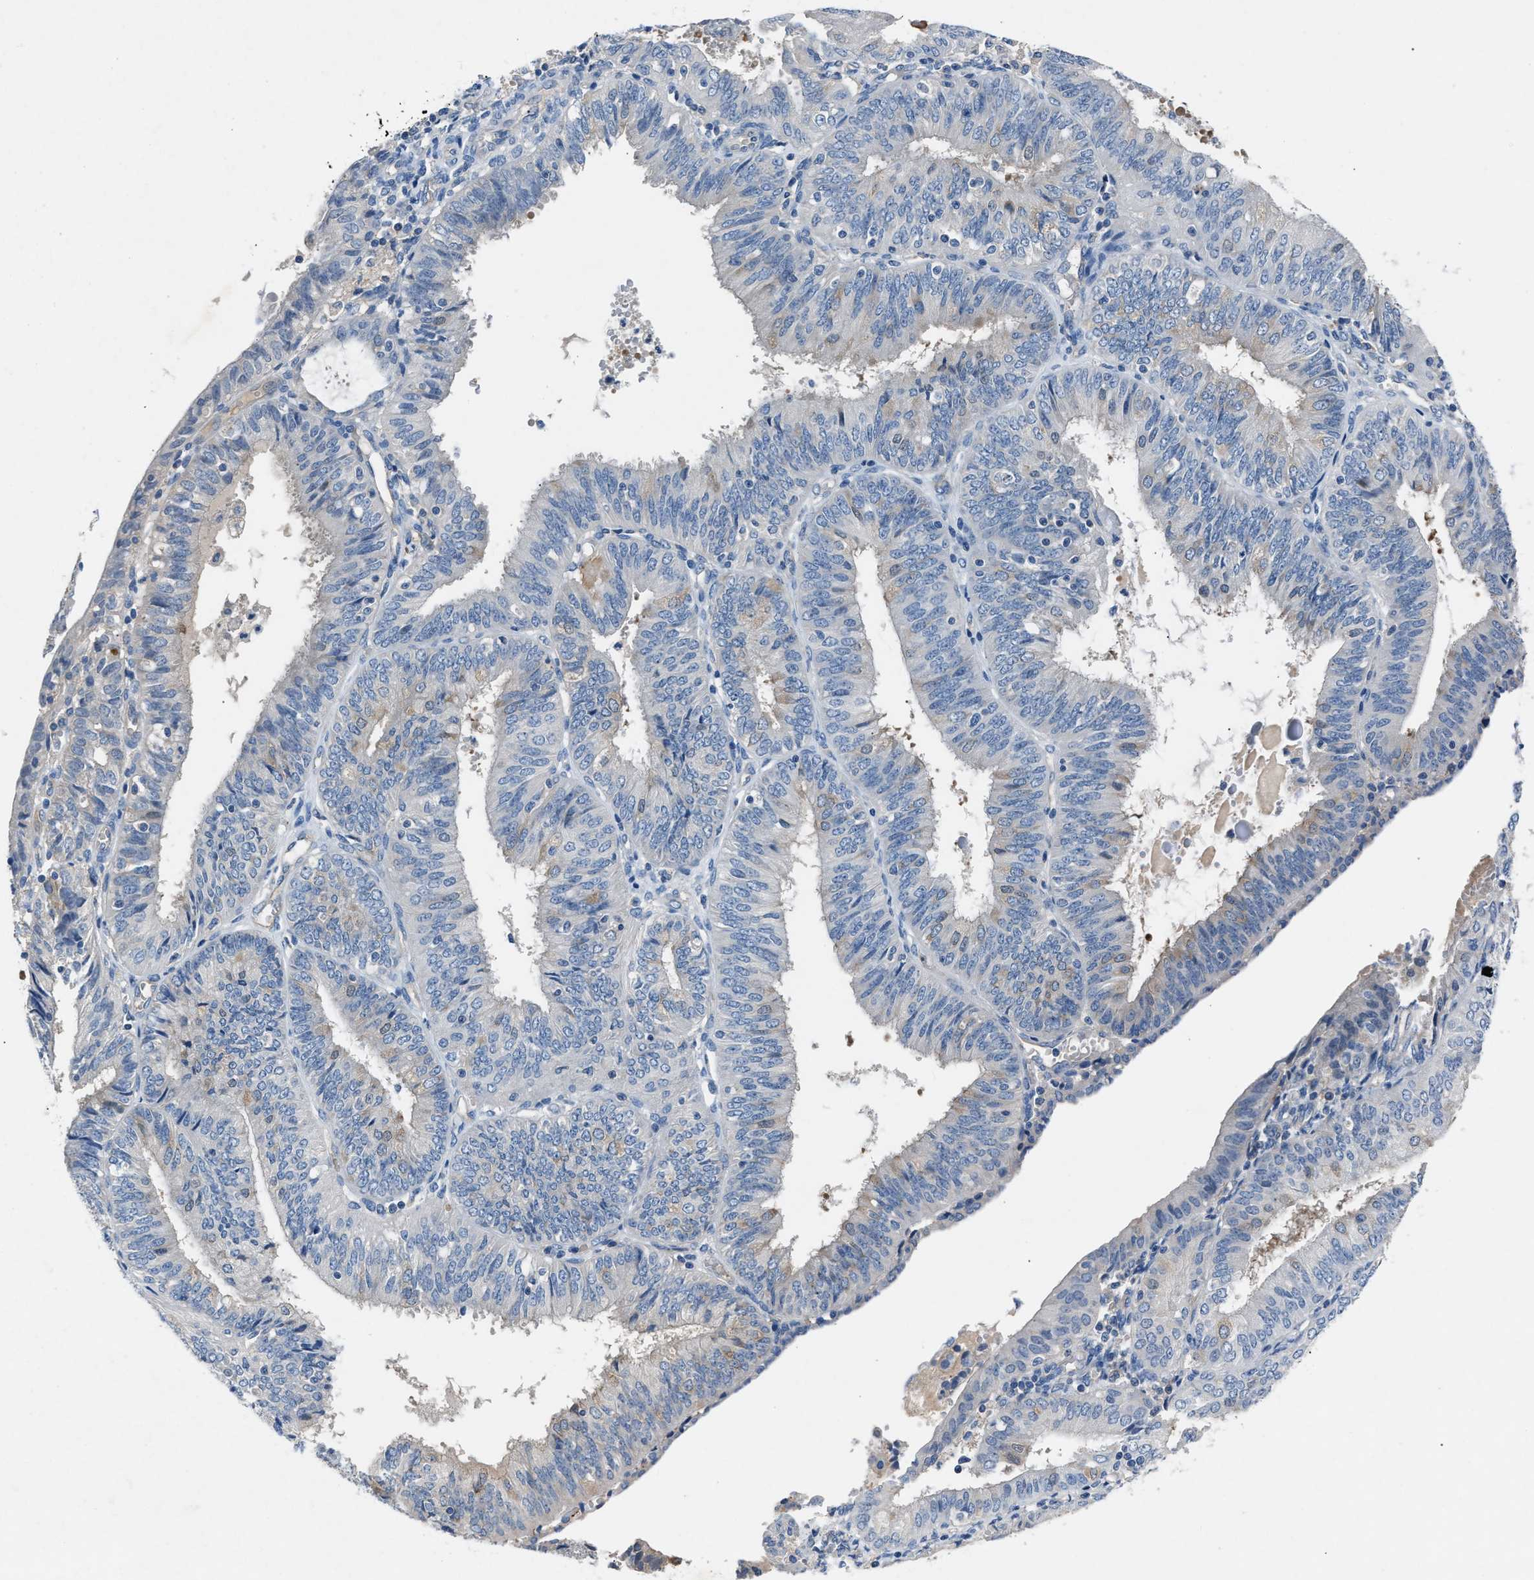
{"staining": {"intensity": "weak", "quantity": "<25%", "location": "cytoplasmic/membranous"}, "tissue": "endometrial cancer", "cell_type": "Tumor cells", "image_type": "cancer", "snomed": [{"axis": "morphology", "description": "Adenocarcinoma, NOS"}, {"axis": "topography", "description": "Endometrium"}], "caption": "IHC image of human endometrial cancer stained for a protein (brown), which demonstrates no expression in tumor cells. The staining was performed using DAB (3,3'-diaminobenzidine) to visualize the protein expression in brown, while the nuclei were stained in blue with hematoxylin (Magnification: 20x).", "gene": "DNAAF5", "patient": {"sex": "female", "age": 58}}